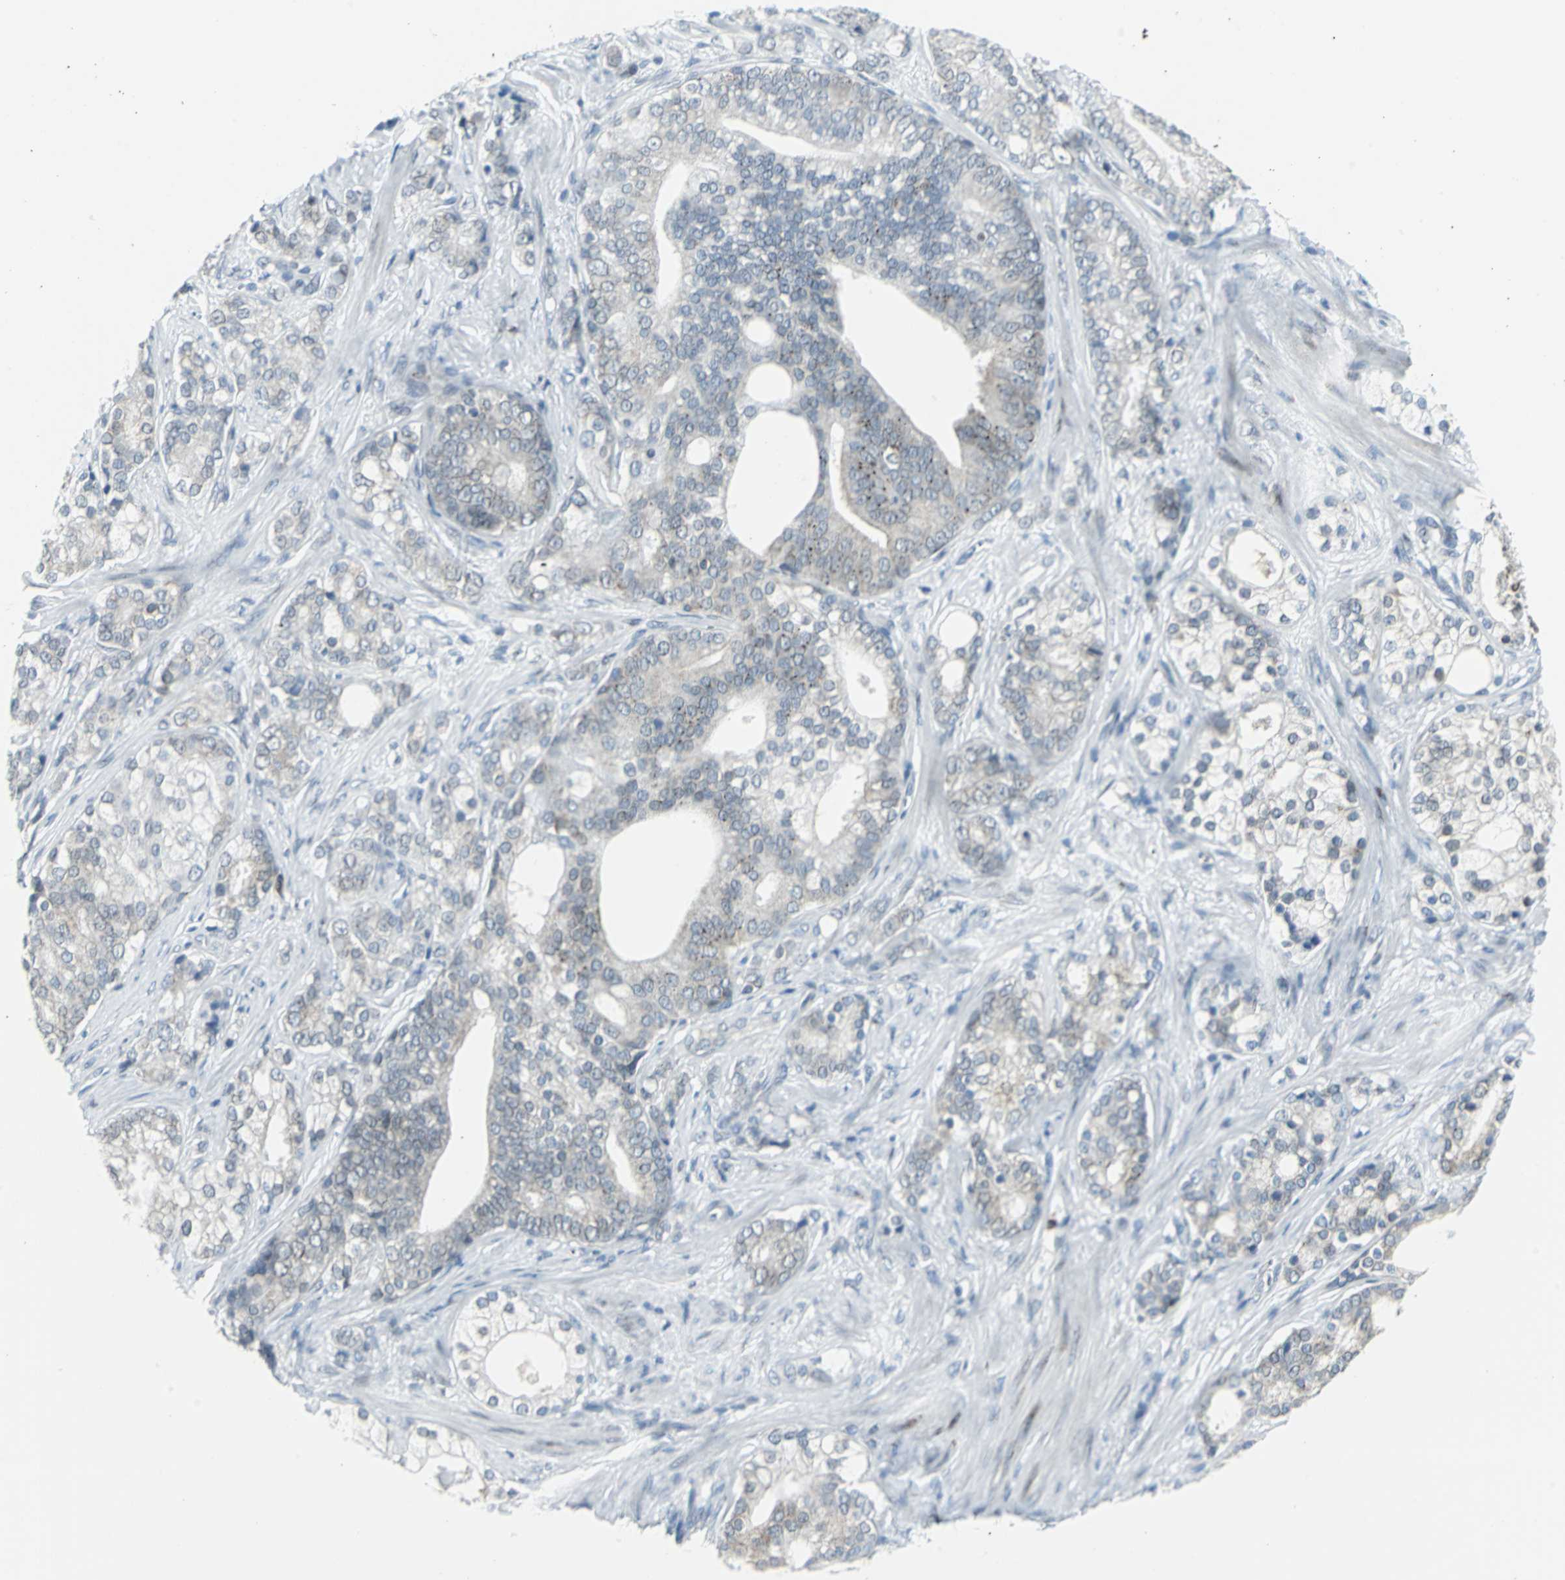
{"staining": {"intensity": "weak", "quantity": "<25%", "location": "cytoplasmic/membranous"}, "tissue": "prostate cancer", "cell_type": "Tumor cells", "image_type": "cancer", "snomed": [{"axis": "morphology", "description": "Adenocarcinoma, Low grade"}, {"axis": "topography", "description": "Prostate"}], "caption": "IHC image of neoplastic tissue: human prostate cancer (adenocarcinoma (low-grade)) stained with DAB (3,3'-diaminobenzidine) exhibits no significant protein expression in tumor cells.", "gene": "SNUPN", "patient": {"sex": "male", "age": 58}}